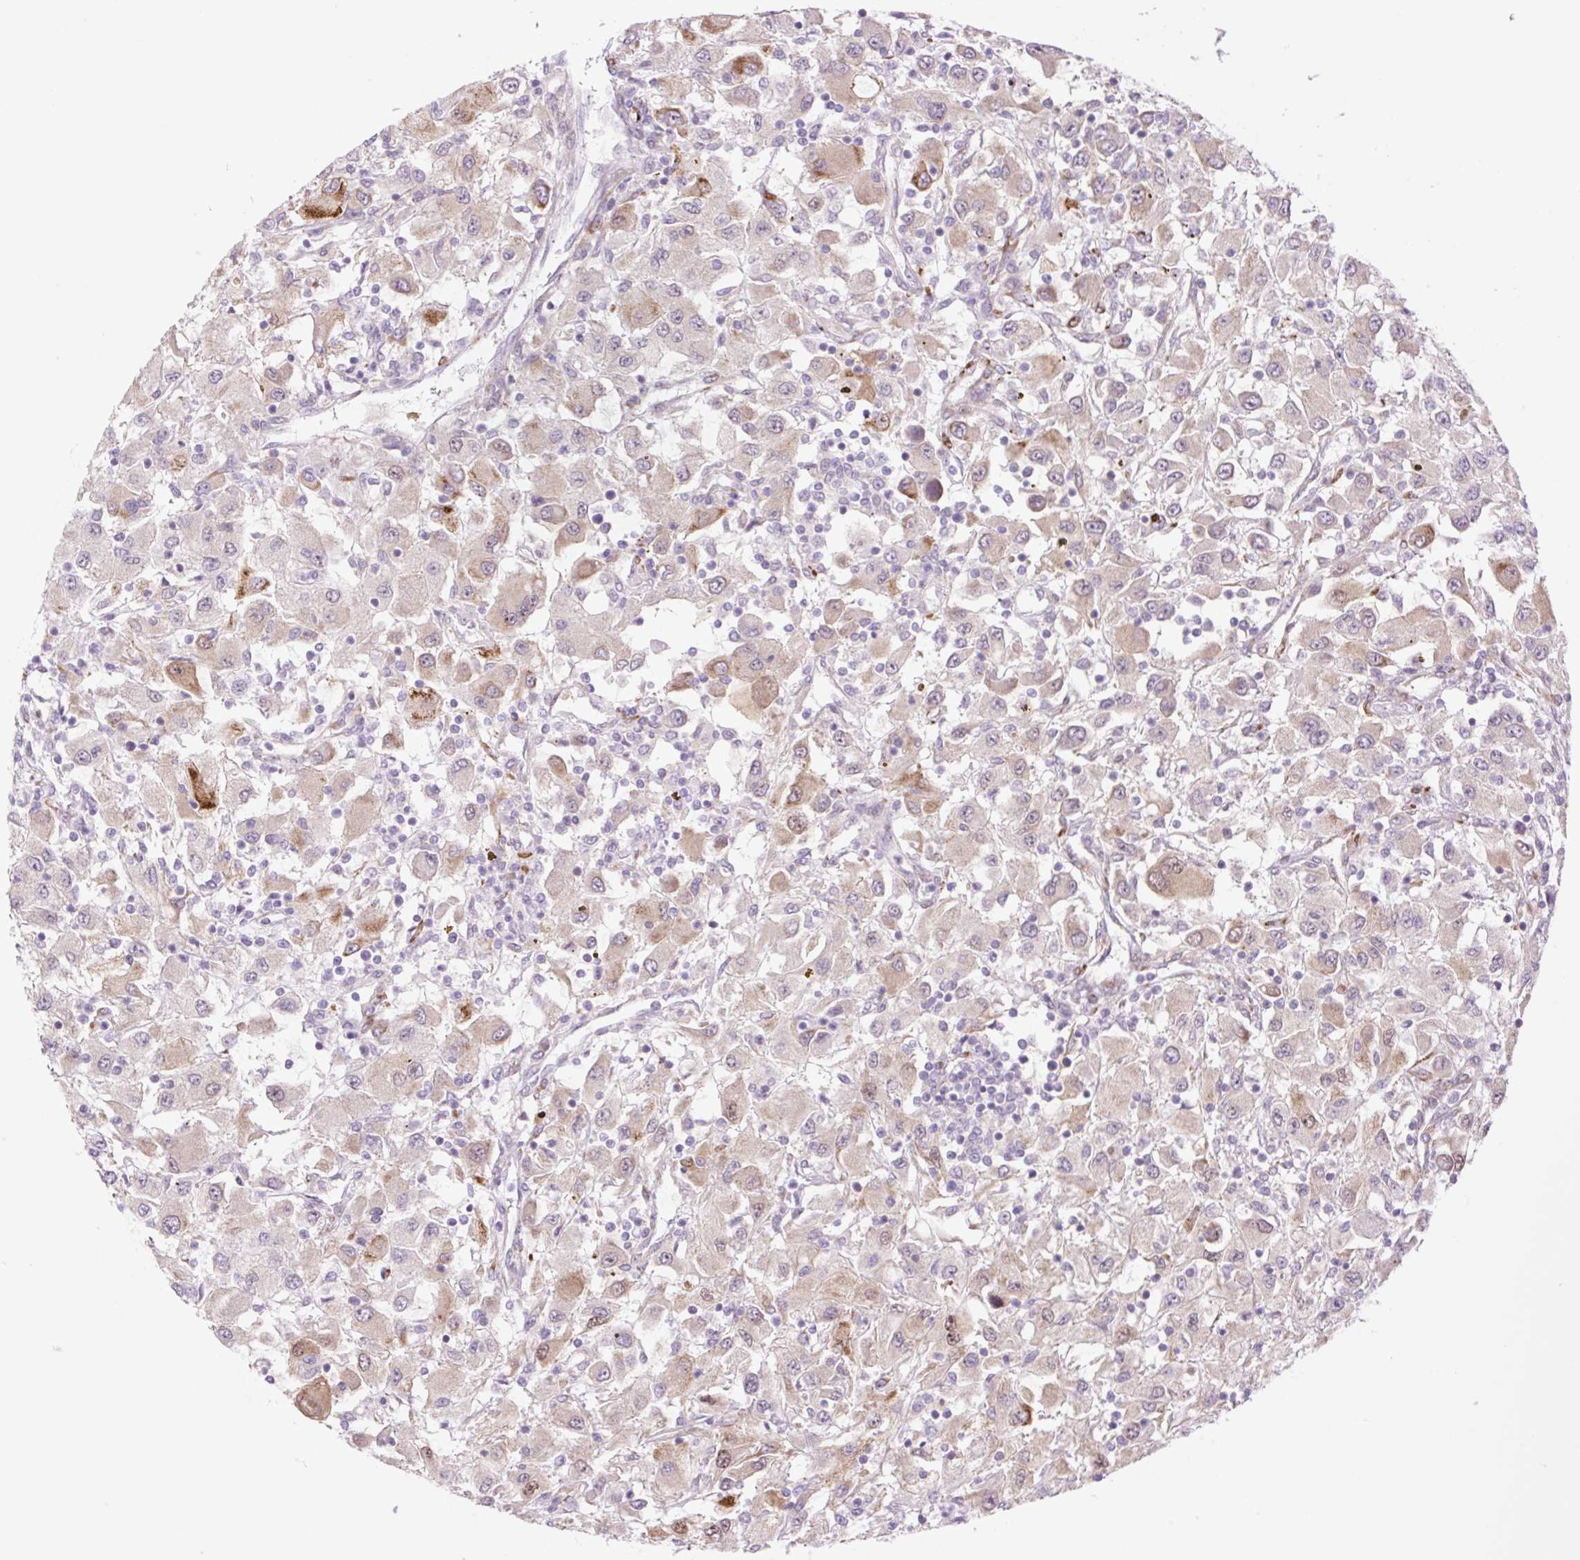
{"staining": {"intensity": "moderate", "quantity": "<25%", "location": "cytoplasmic/membranous"}, "tissue": "renal cancer", "cell_type": "Tumor cells", "image_type": "cancer", "snomed": [{"axis": "morphology", "description": "Adenocarcinoma, NOS"}, {"axis": "topography", "description": "Kidney"}], "caption": "This image demonstrates immunohistochemistry staining of human renal cancer (adenocarcinoma), with low moderate cytoplasmic/membranous staining in approximately <25% of tumor cells.", "gene": "COL5A1", "patient": {"sex": "female", "age": 67}}